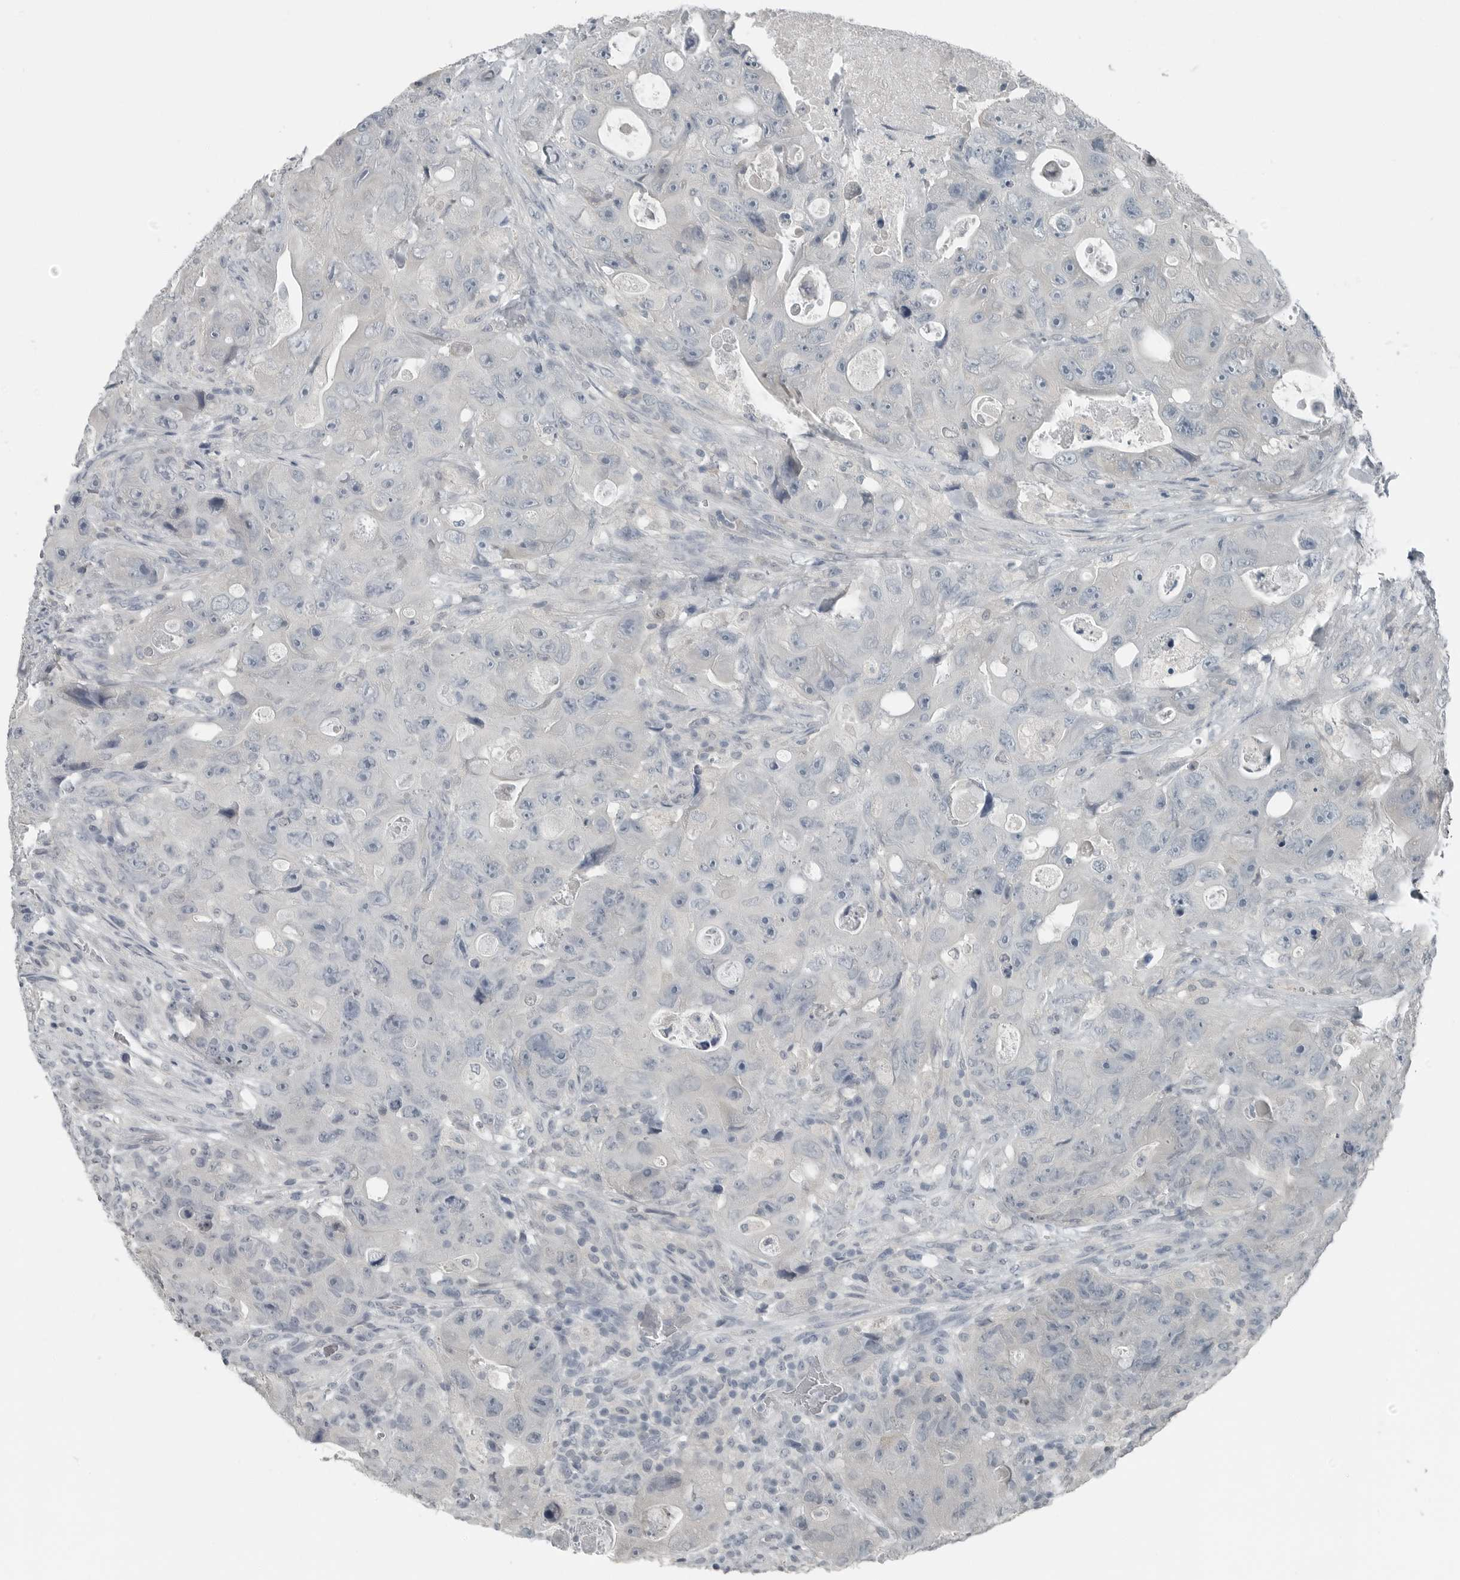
{"staining": {"intensity": "negative", "quantity": "none", "location": "none"}, "tissue": "colorectal cancer", "cell_type": "Tumor cells", "image_type": "cancer", "snomed": [{"axis": "morphology", "description": "Adenocarcinoma, NOS"}, {"axis": "topography", "description": "Colon"}], "caption": "Immunohistochemical staining of colorectal cancer demonstrates no significant staining in tumor cells.", "gene": "KYAT1", "patient": {"sex": "female", "age": 46}}